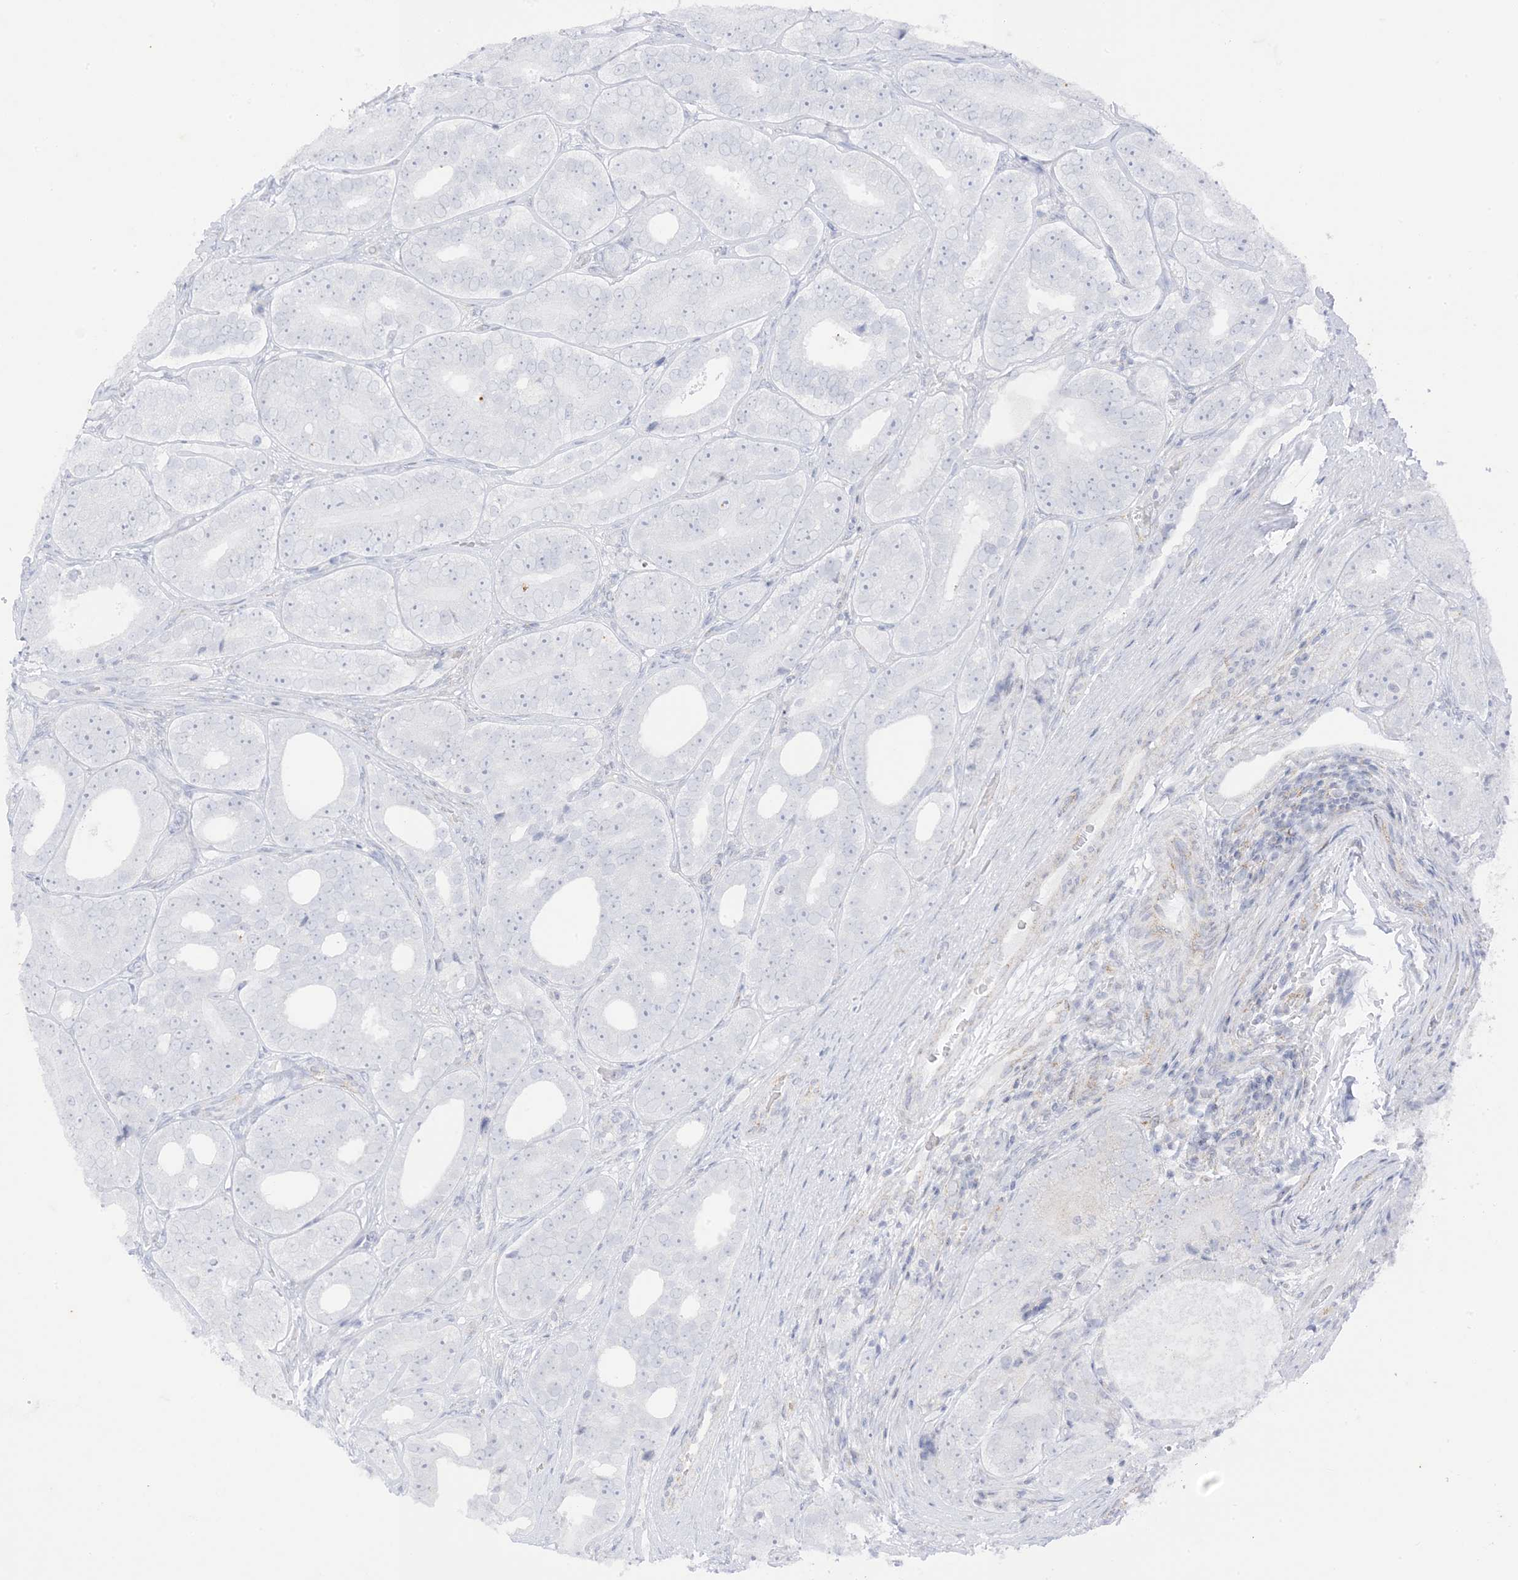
{"staining": {"intensity": "negative", "quantity": "none", "location": "none"}, "tissue": "prostate cancer", "cell_type": "Tumor cells", "image_type": "cancer", "snomed": [{"axis": "morphology", "description": "Adenocarcinoma, High grade"}, {"axis": "topography", "description": "Prostate"}], "caption": "Immunohistochemistry (IHC) photomicrograph of human prostate cancer stained for a protein (brown), which reveals no staining in tumor cells.", "gene": "RAC1", "patient": {"sex": "male", "age": 56}}